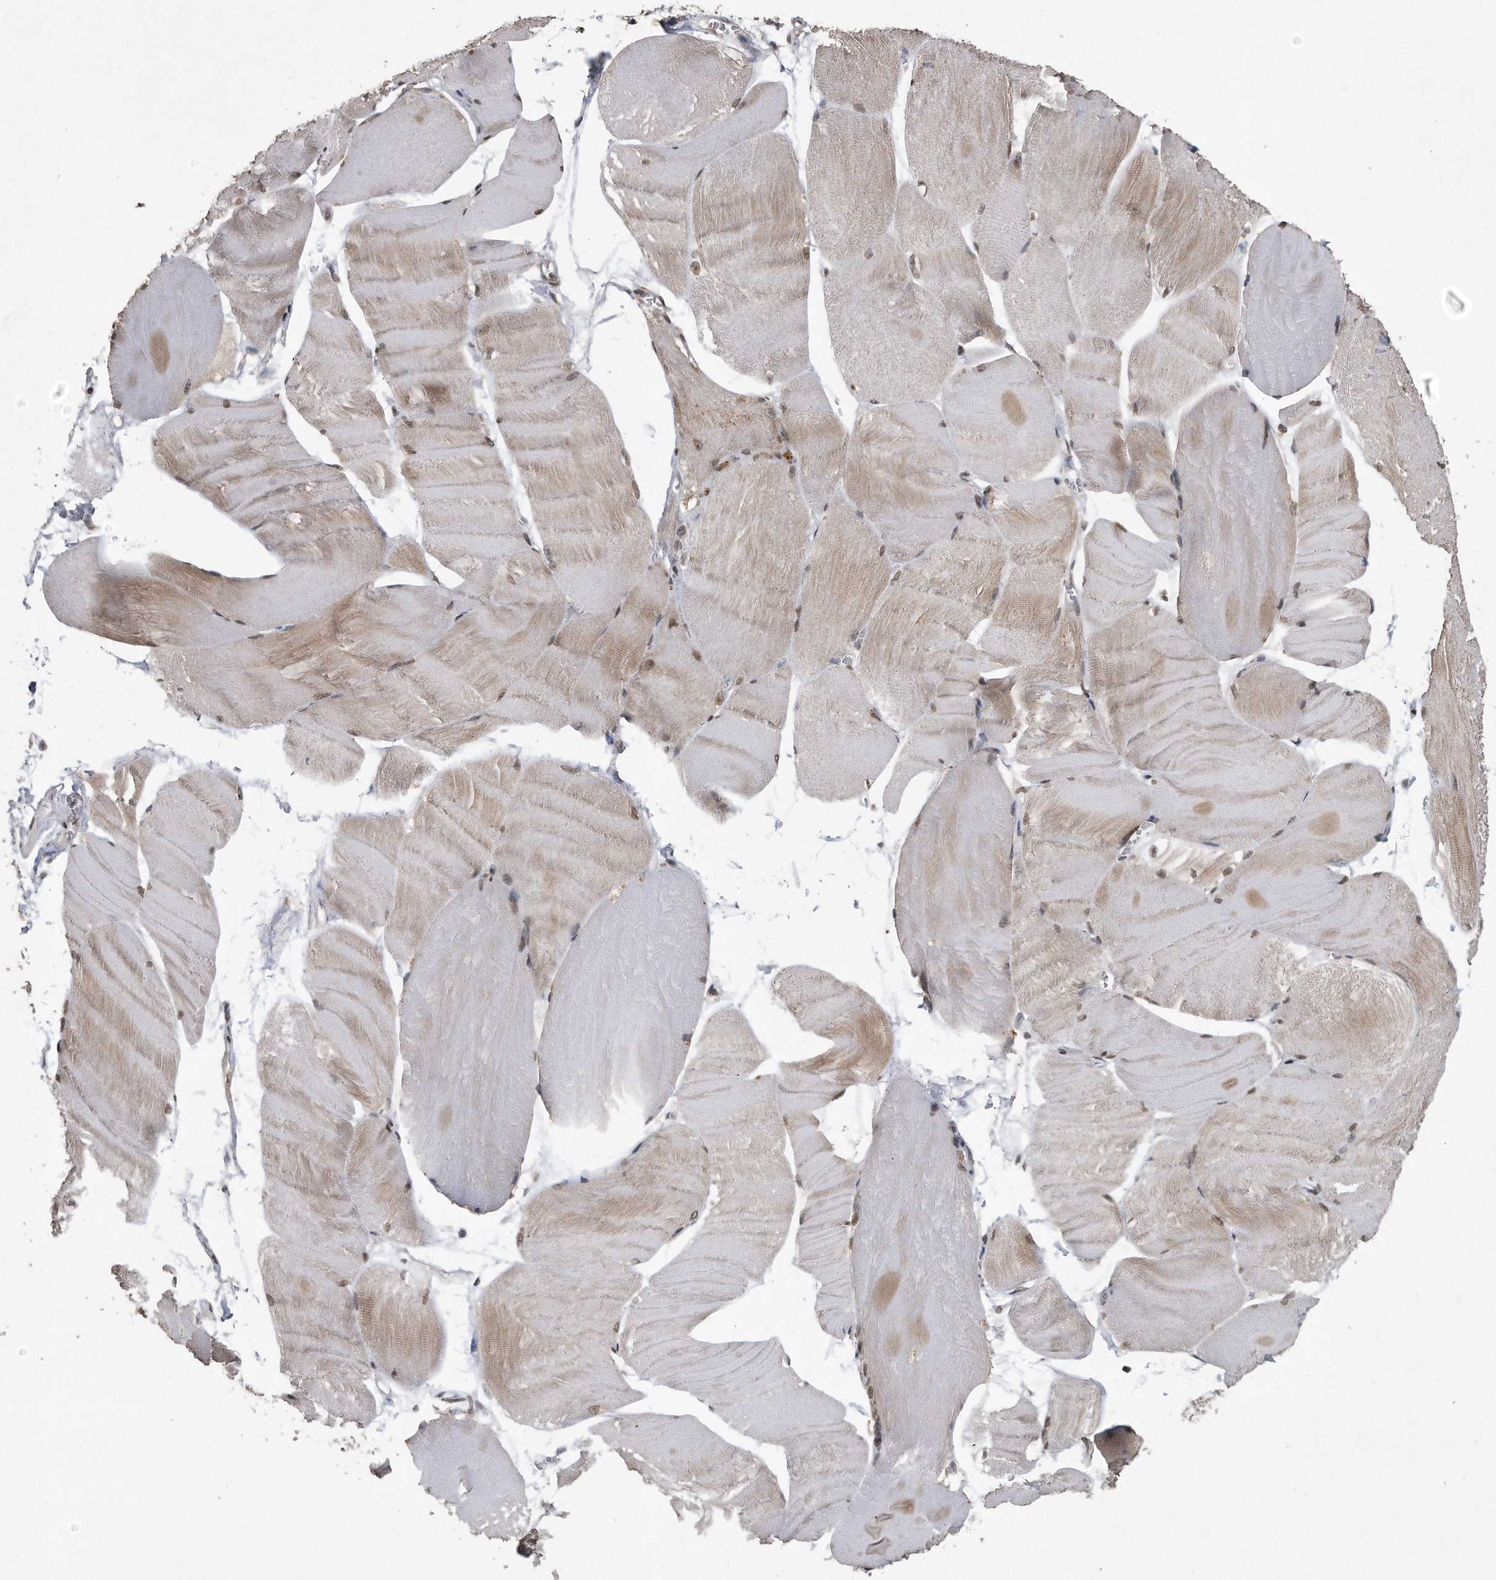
{"staining": {"intensity": "weak", "quantity": "25%-75%", "location": "cytoplasmic/membranous,nuclear"}, "tissue": "skeletal muscle", "cell_type": "Myocytes", "image_type": "normal", "snomed": [{"axis": "morphology", "description": "Normal tissue, NOS"}, {"axis": "morphology", "description": "Basal cell carcinoma"}, {"axis": "topography", "description": "Skeletal muscle"}], "caption": "Skeletal muscle stained with DAB (3,3'-diaminobenzidine) immunohistochemistry (IHC) displays low levels of weak cytoplasmic/membranous,nuclear expression in approximately 25%-75% of myocytes.", "gene": "CRYZL1", "patient": {"sex": "female", "age": 64}}